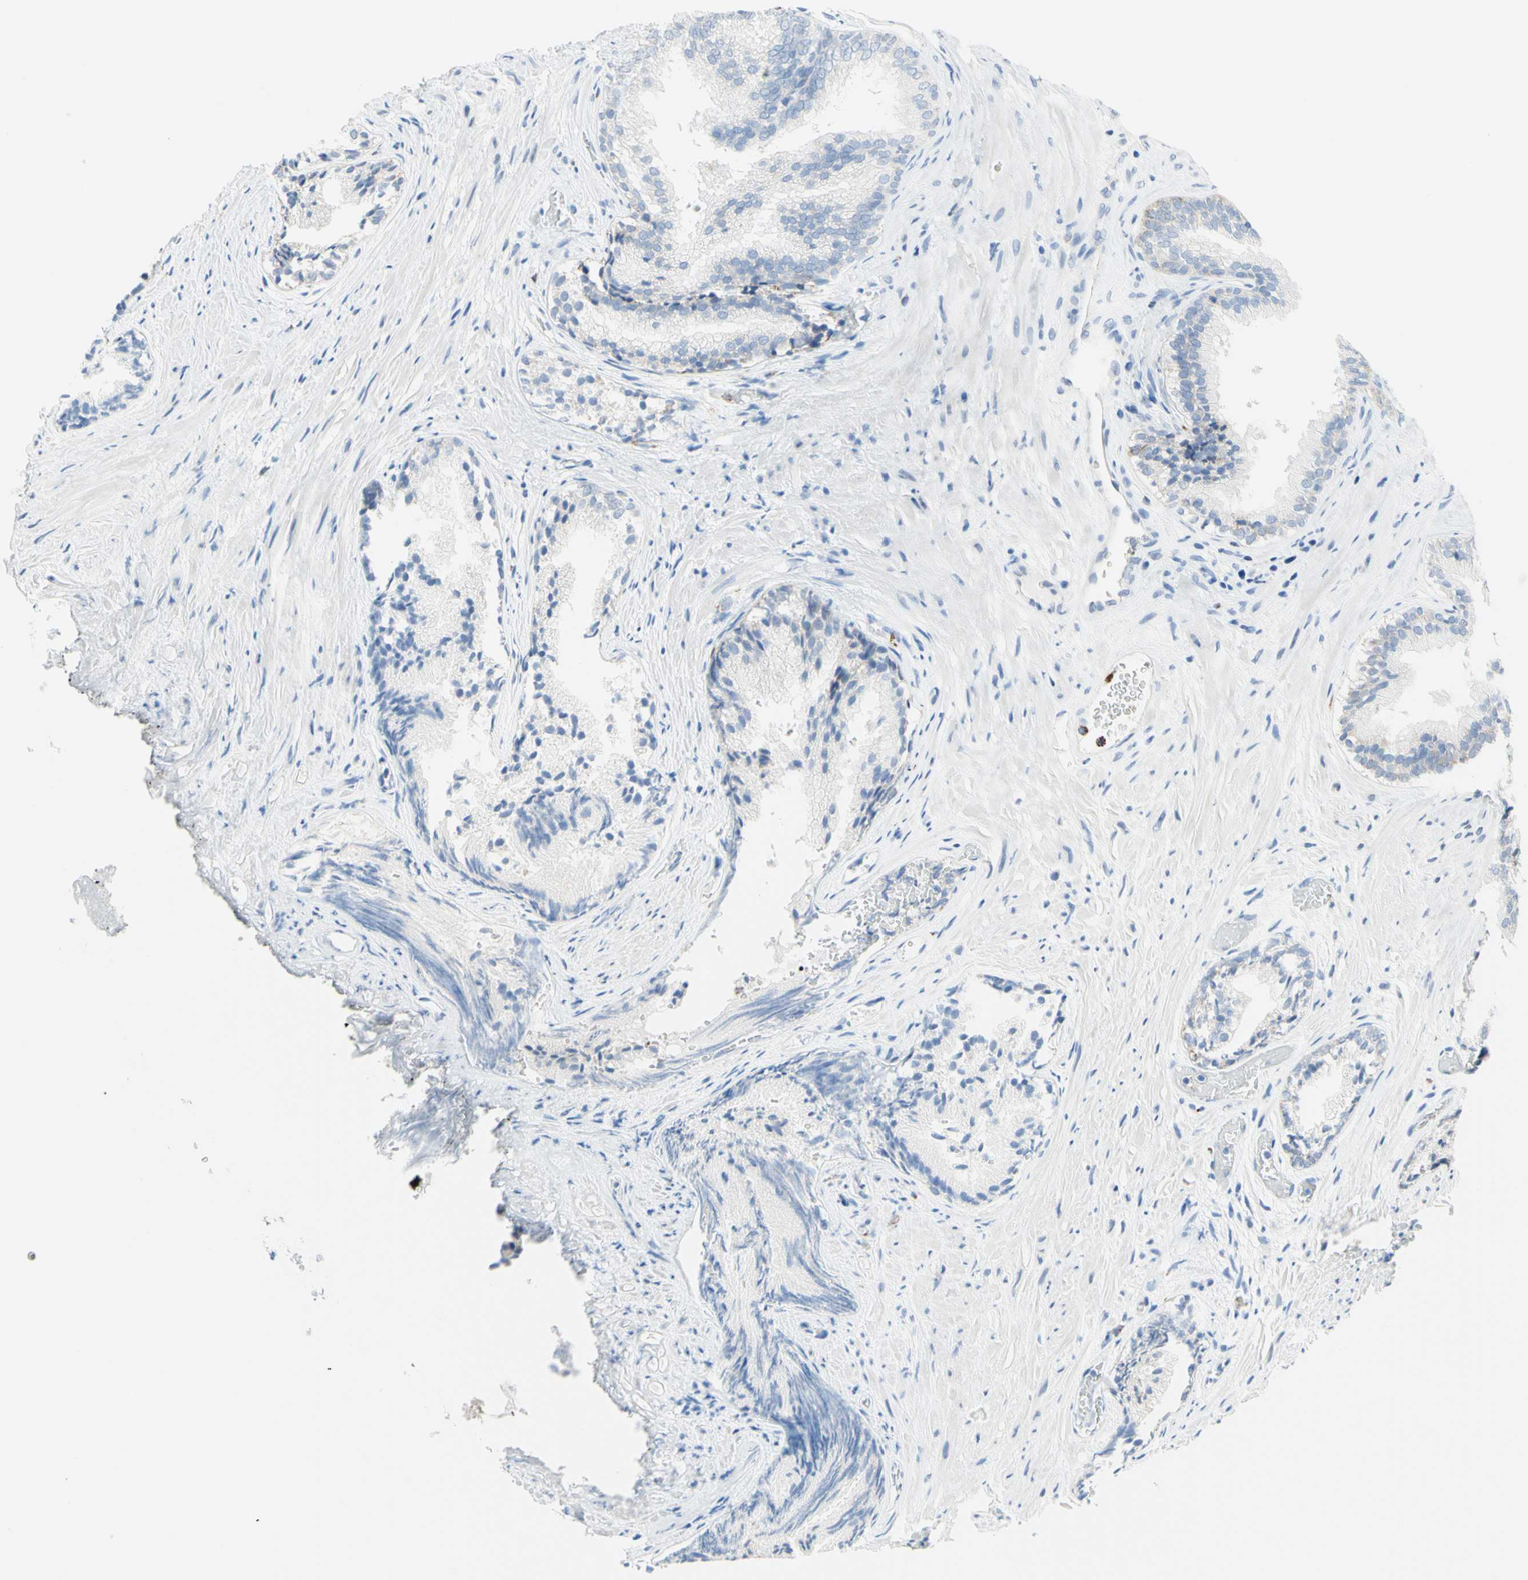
{"staining": {"intensity": "negative", "quantity": "none", "location": "none"}, "tissue": "prostate", "cell_type": "Glandular cells", "image_type": "normal", "snomed": [{"axis": "morphology", "description": "Normal tissue, NOS"}, {"axis": "topography", "description": "Prostate"}], "caption": "DAB immunohistochemical staining of normal human prostate displays no significant expression in glandular cells. Nuclei are stained in blue.", "gene": "CYSLTR1", "patient": {"sex": "male", "age": 76}}